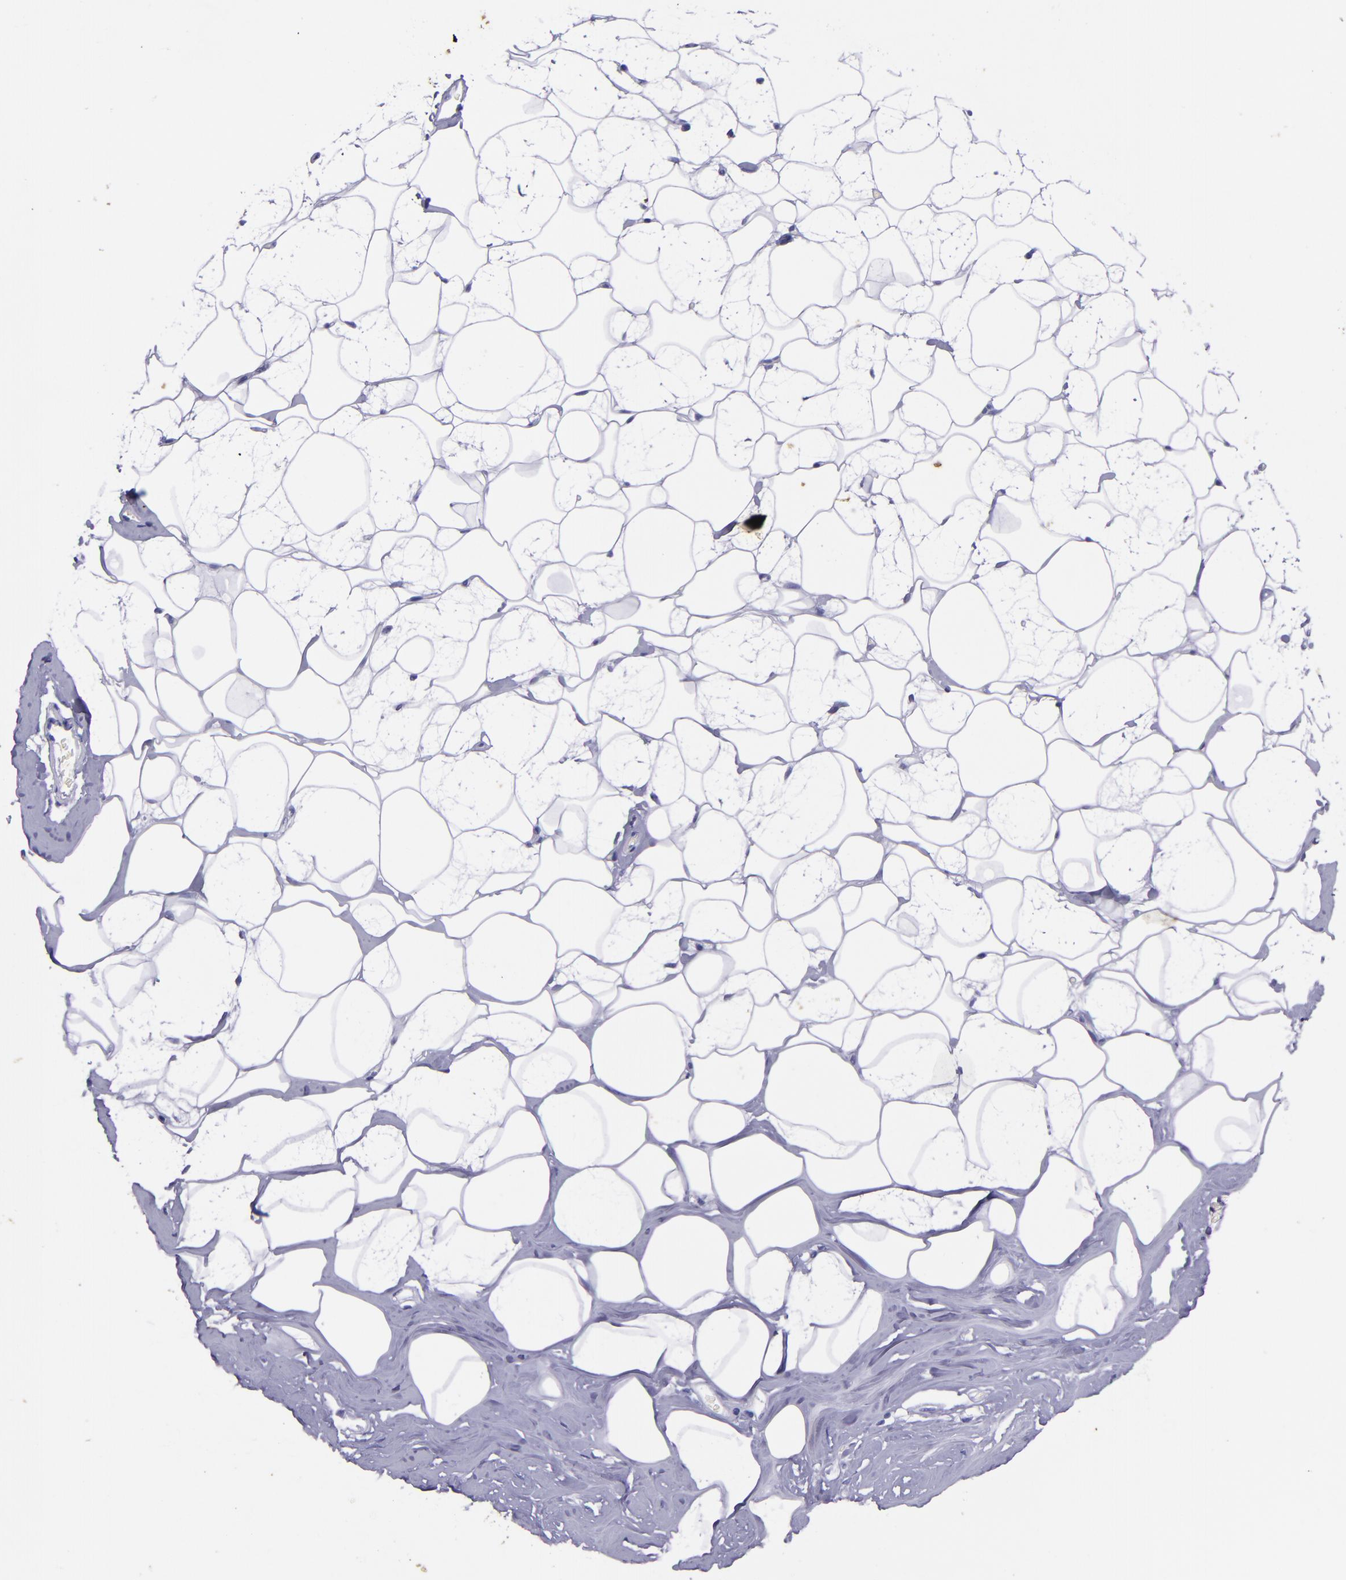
{"staining": {"intensity": "negative", "quantity": "none", "location": "none"}, "tissue": "breast", "cell_type": "Adipocytes", "image_type": "normal", "snomed": [{"axis": "morphology", "description": "Normal tissue, NOS"}, {"axis": "morphology", "description": "Fibrosis, NOS"}, {"axis": "topography", "description": "Breast"}], "caption": "Breast stained for a protein using immunohistochemistry (IHC) demonstrates no positivity adipocytes.", "gene": "KRT4", "patient": {"sex": "female", "age": 39}}